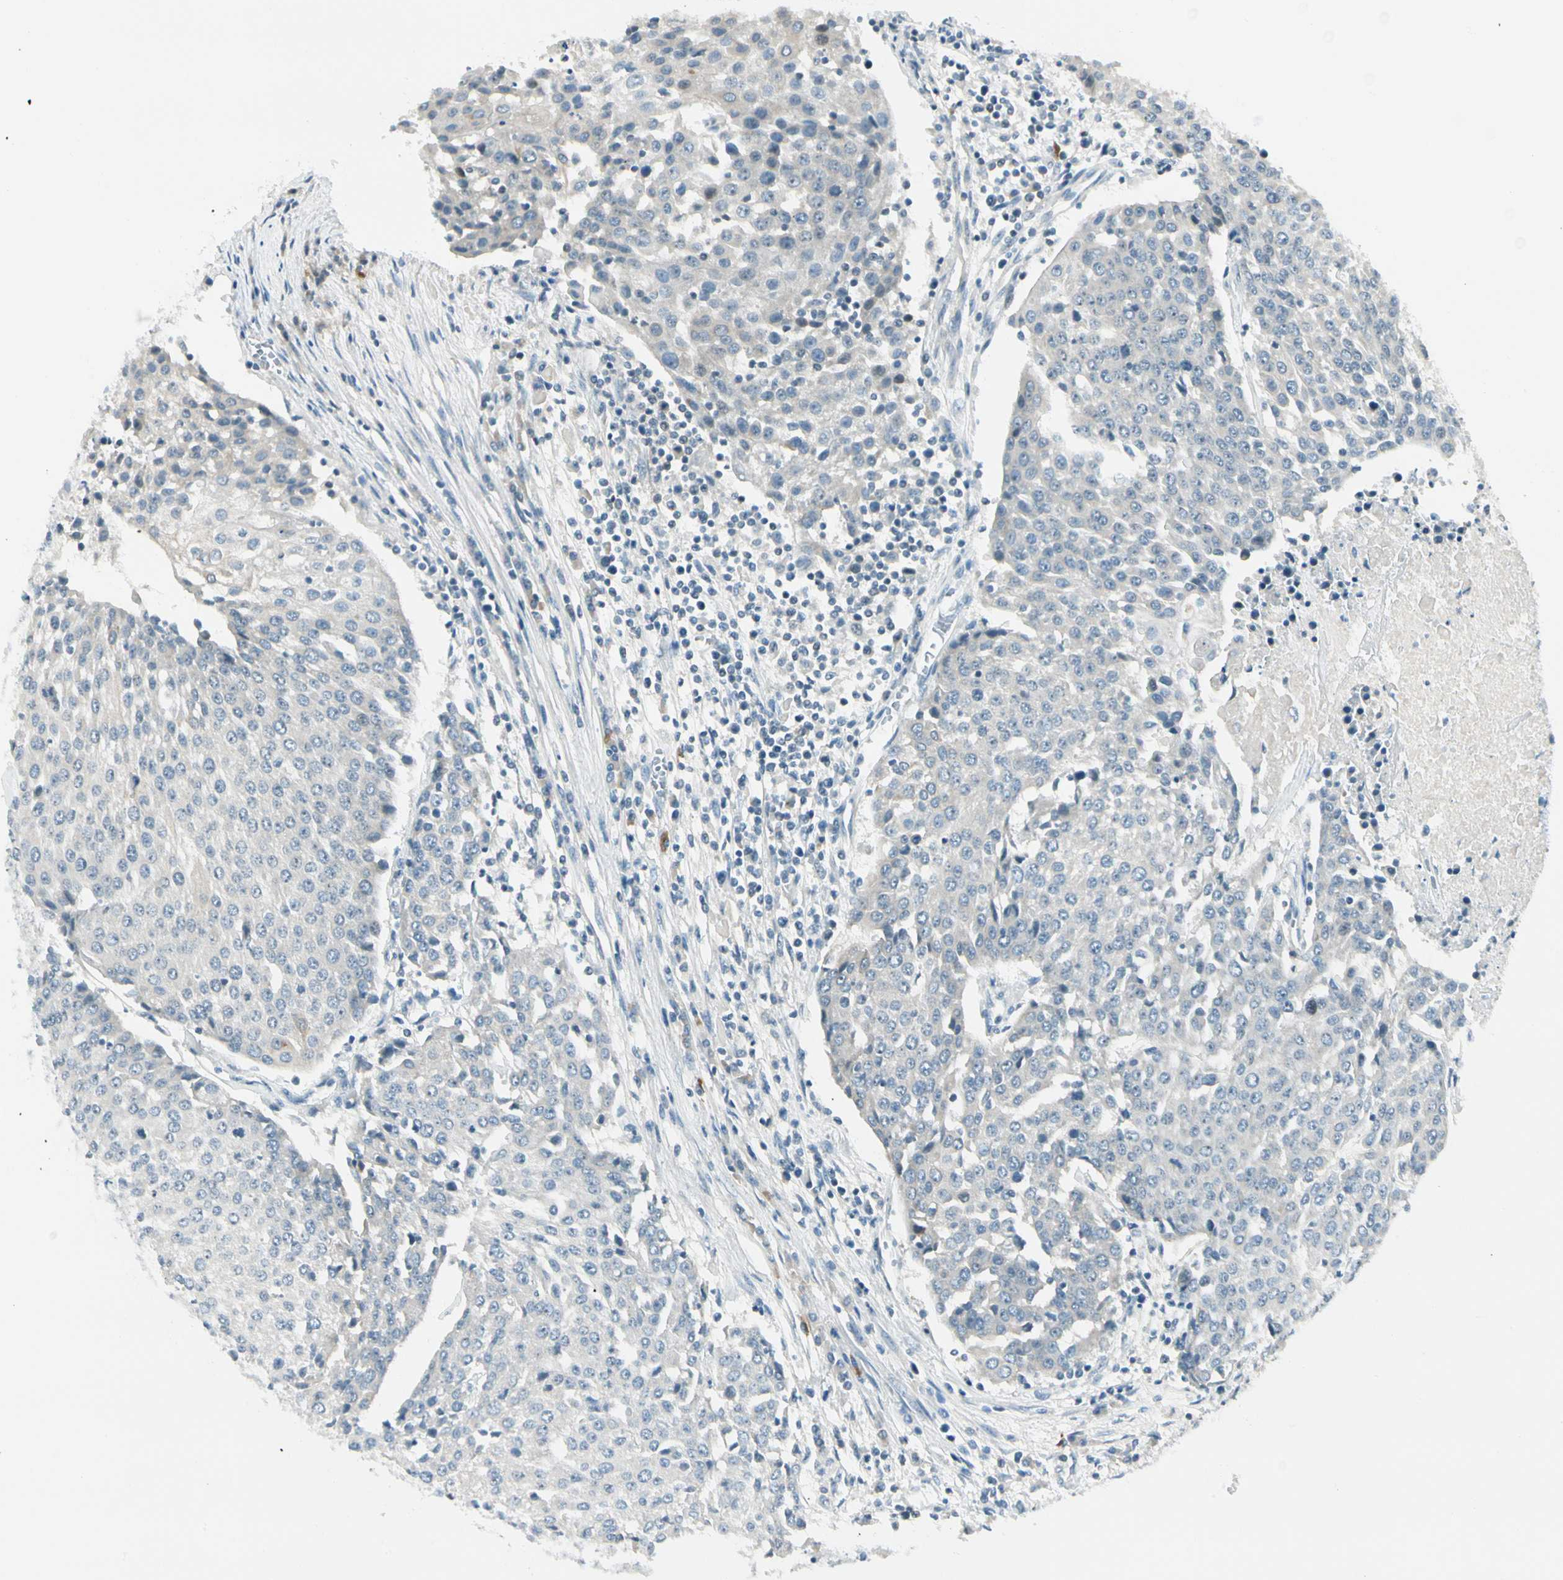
{"staining": {"intensity": "negative", "quantity": "none", "location": "none"}, "tissue": "urothelial cancer", "cell_type": "Tumor cells", "image_type": "cancer", "snomed": [{"axis": "morphology", "description": "Urothelial carcinoma, High grade"}, {"axis": "topography", "description": "Urinary bladder"}], "caption": "Tumor cells are negative for brown protein staining in urothelial cancer.", "gene": "ZSCAN1", "patient": {"sex": "female", "age": 85}}